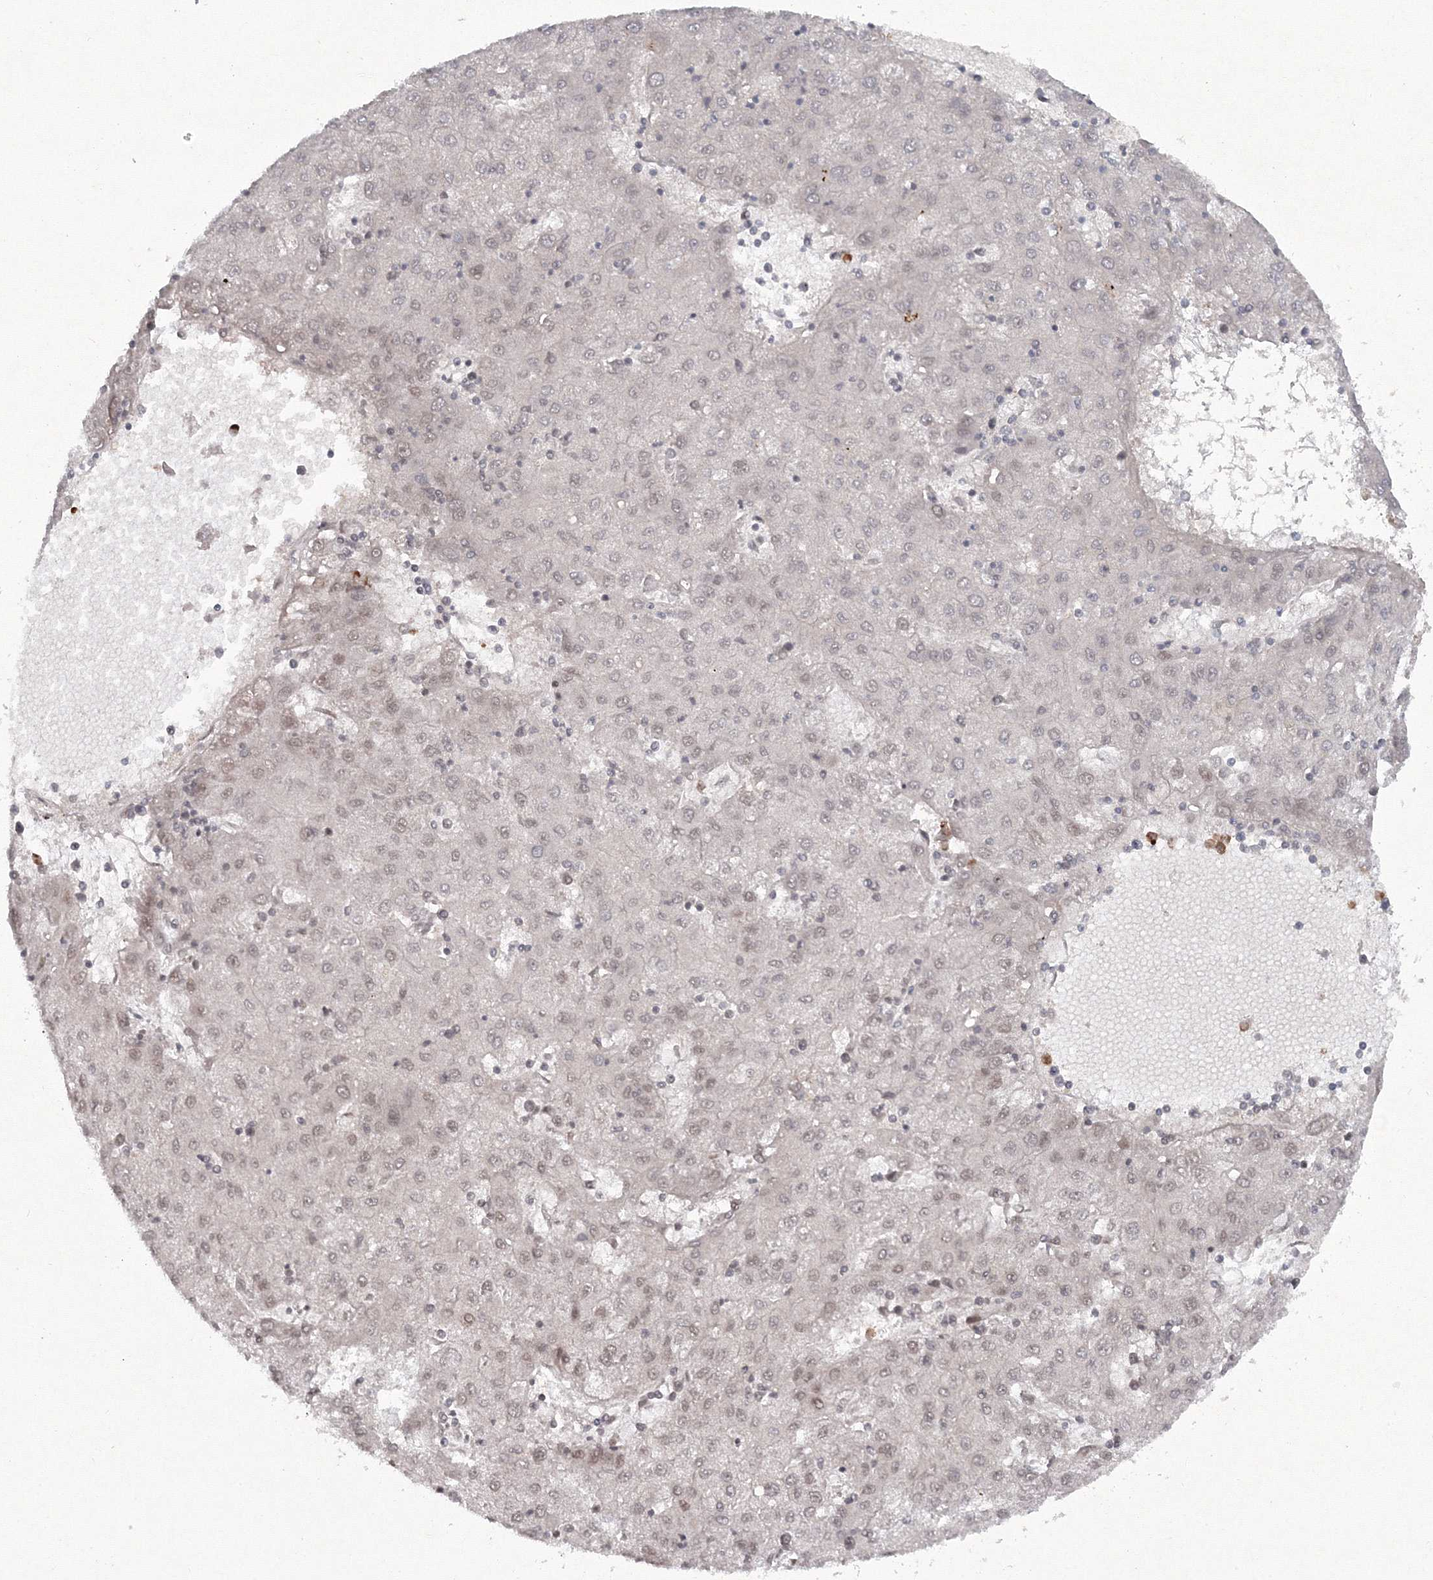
{"staining": {"intensity": "weak", "quantity": "<25%", "location": "nuclear"}, "tissue": "liver cancer", "cell_type": "Tumor cells", "image_type": "cancer", "snomed": [{"axis": "morphology", "description": "Carcinoma, Hepatocellular, NOS"}, {"axis": "topography", "description": "Liver"}], "caption": "Liver cancer was stained to show a protein in brown. There is no significant staining in tumor cells.", "gene": "C3orf33", "patient": {"sex": "male", "age": 72}}